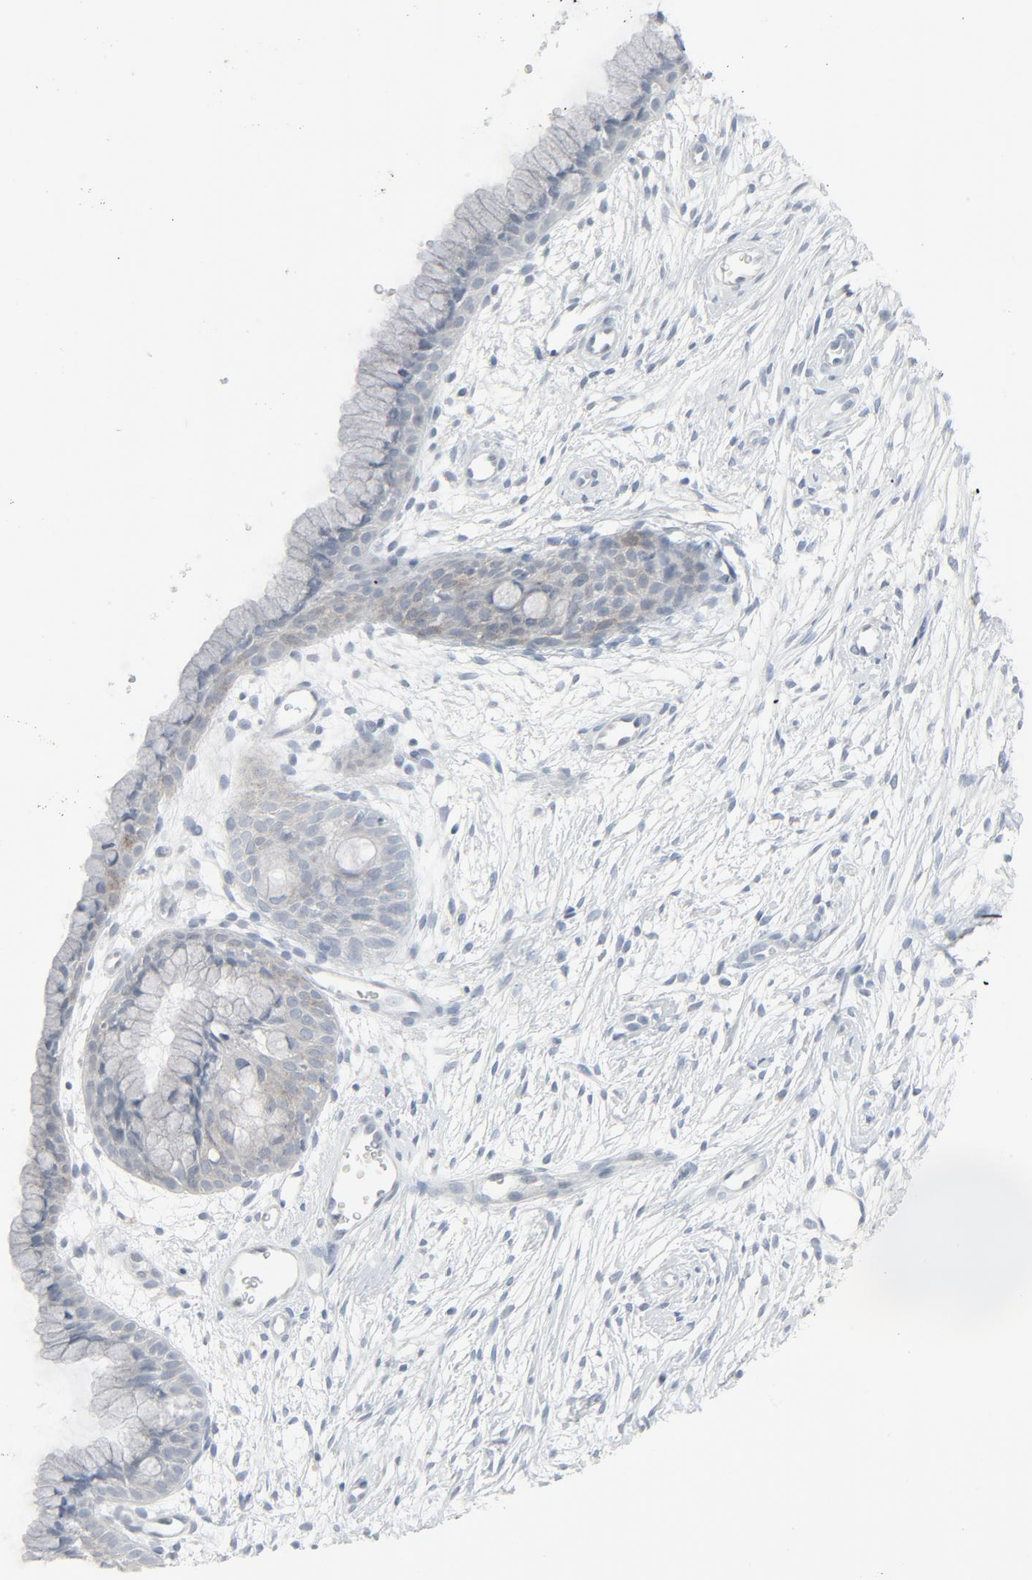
{"staining": {"intensity": "weak", "quantity": "<25%", "location": "cytoplasmic/membranous"}, "tissue": "cervix", "cell_type": "Glandular cells", "image_type": "normal", "snomed": [{"axis": "morphology", "description": "Normal tissue, NOS"}, {"axis": "topography", "description": "Cervix"}], "caption": "The immunohistochemistry histopathology image has no significant positivity in glandular cells of cervix.", "gene": "FGFR3", "patient": {"sex": "female", "age": 39}}